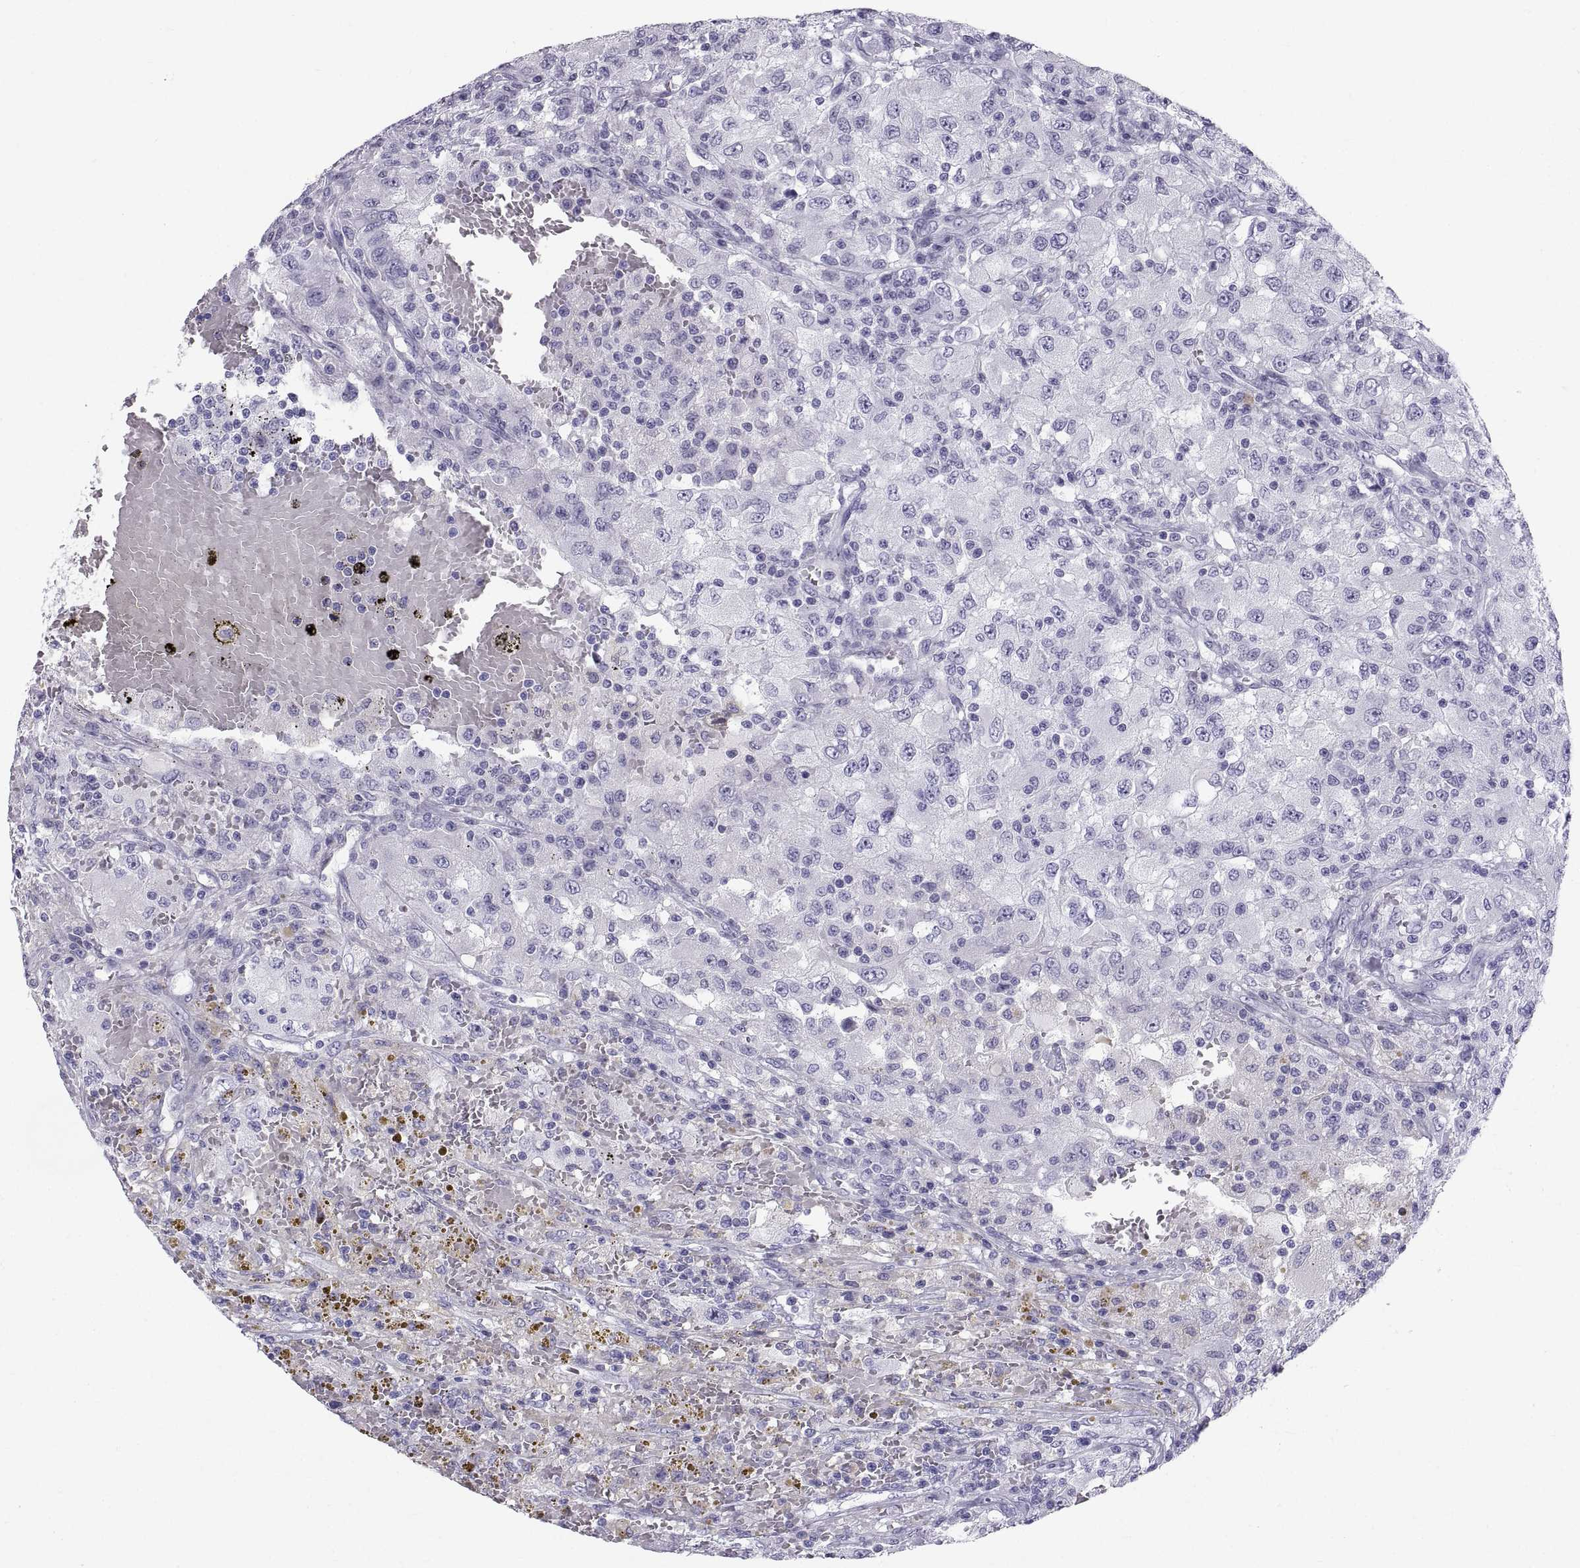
{"staining": {"intensity": "negative", "quantity": "none", "location": "none"}, "tissue": "renal cancer", "cell_type": "Tumor cells", "image_type": "cancer", "snomed": [{"axis": "morphology", "description": "Adenocarcinoma, NOS"}, {"axis": "topography", "description": "Kidney"}], "caption": "Human renal cancer stained for a protein using immunohistochemistry reveals no expression in tumor cells.", "gene": "CT47A10", "patient": {"sex": "female", "age": 67}}